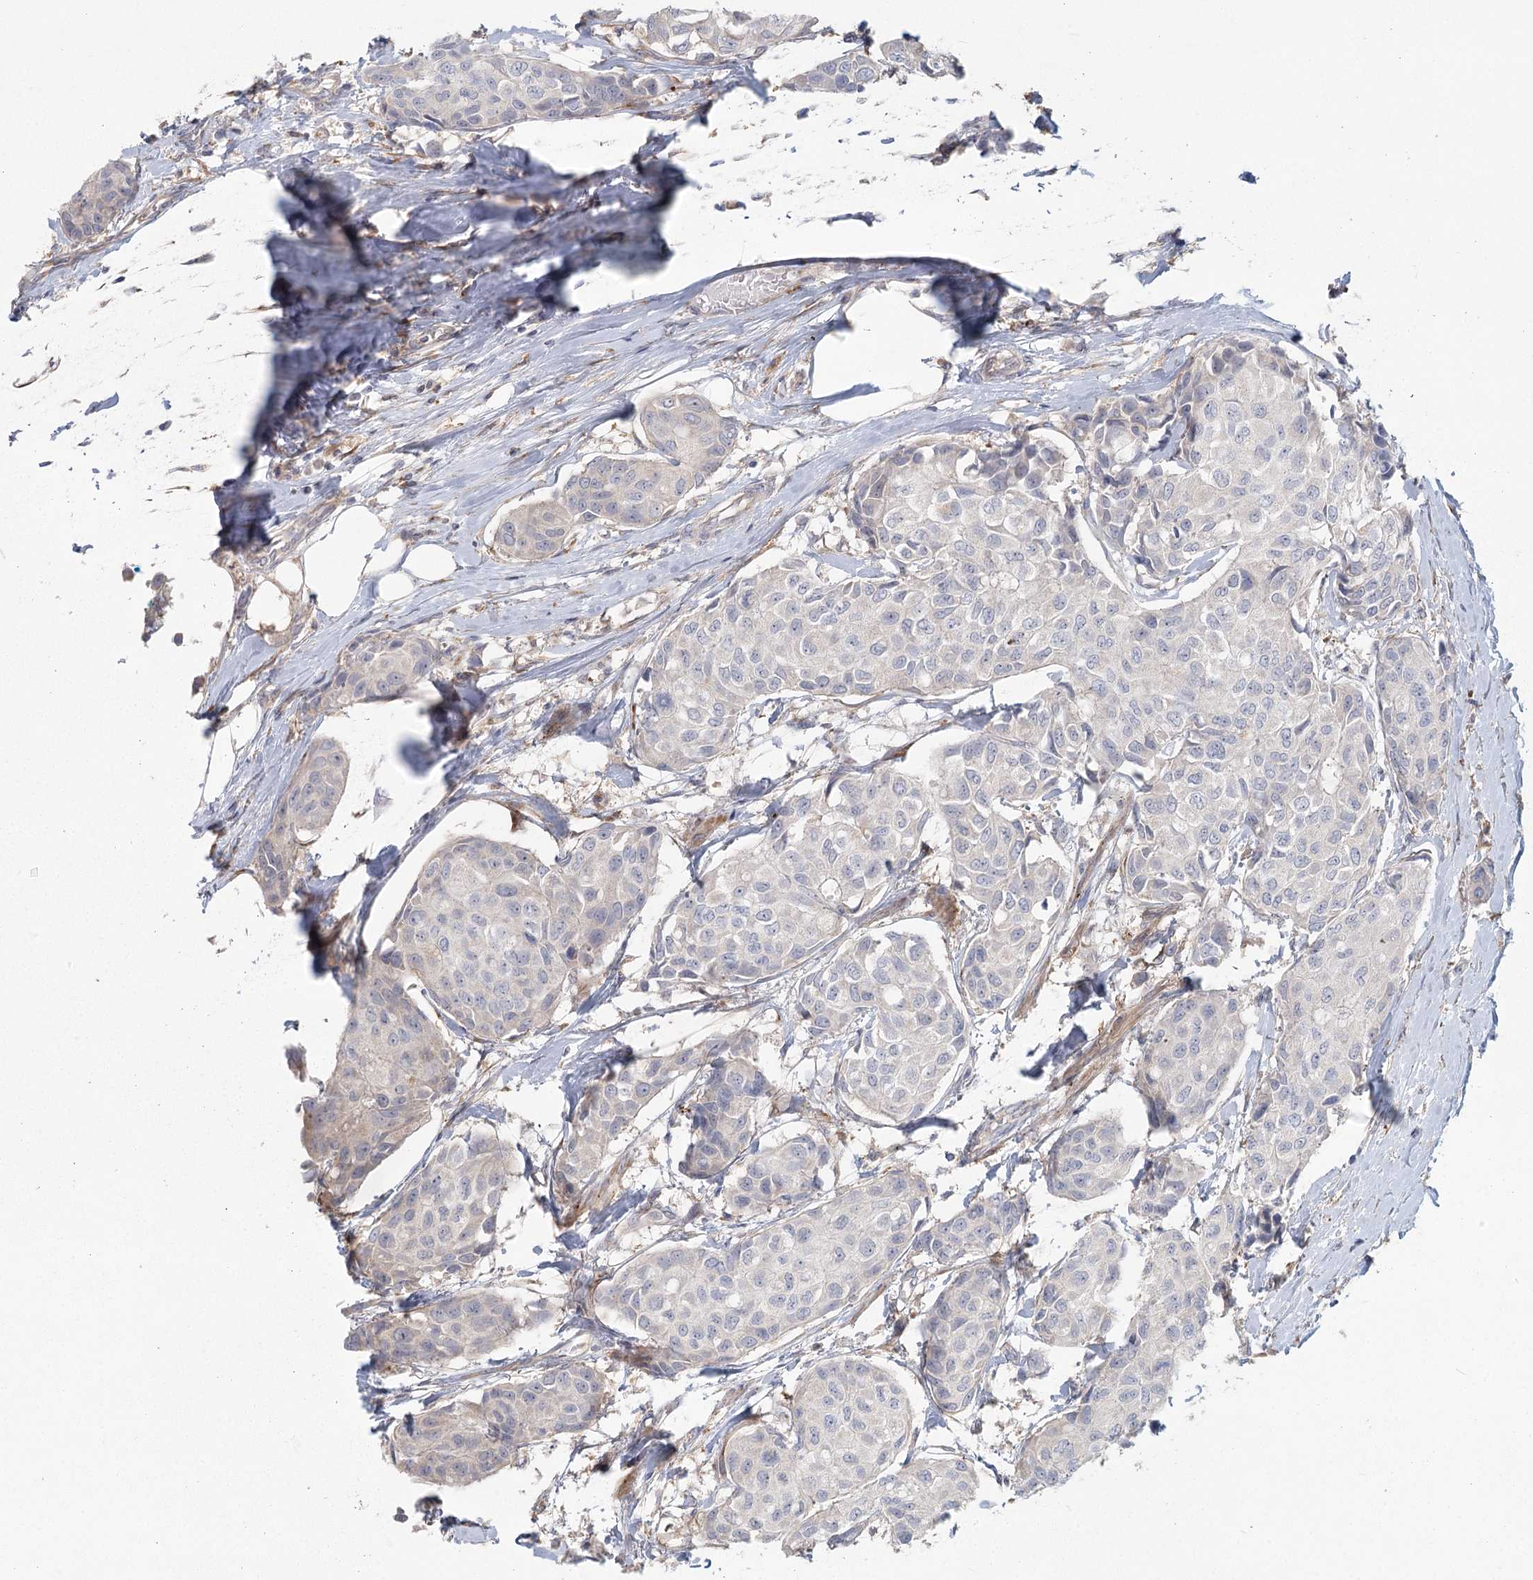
{"staining": {"intensity": "negative", "quantity": "none", "location": "none"}, "tissue": "breast cancer", "cell_type": "Tumor cells", "image_type": "cancer", "snomed": [{"axis": "morphology", "description": "Duct carcinoma"}, {"axis": "topography", "description": "Breast"}], "caption": "DAB immunohistochemical staining of infiltrating ductal carcinoma (breast) shows no significant expression in tumor cells.", "gene": "FAM110C", "patient": {"sex": "female", "age": 80}}